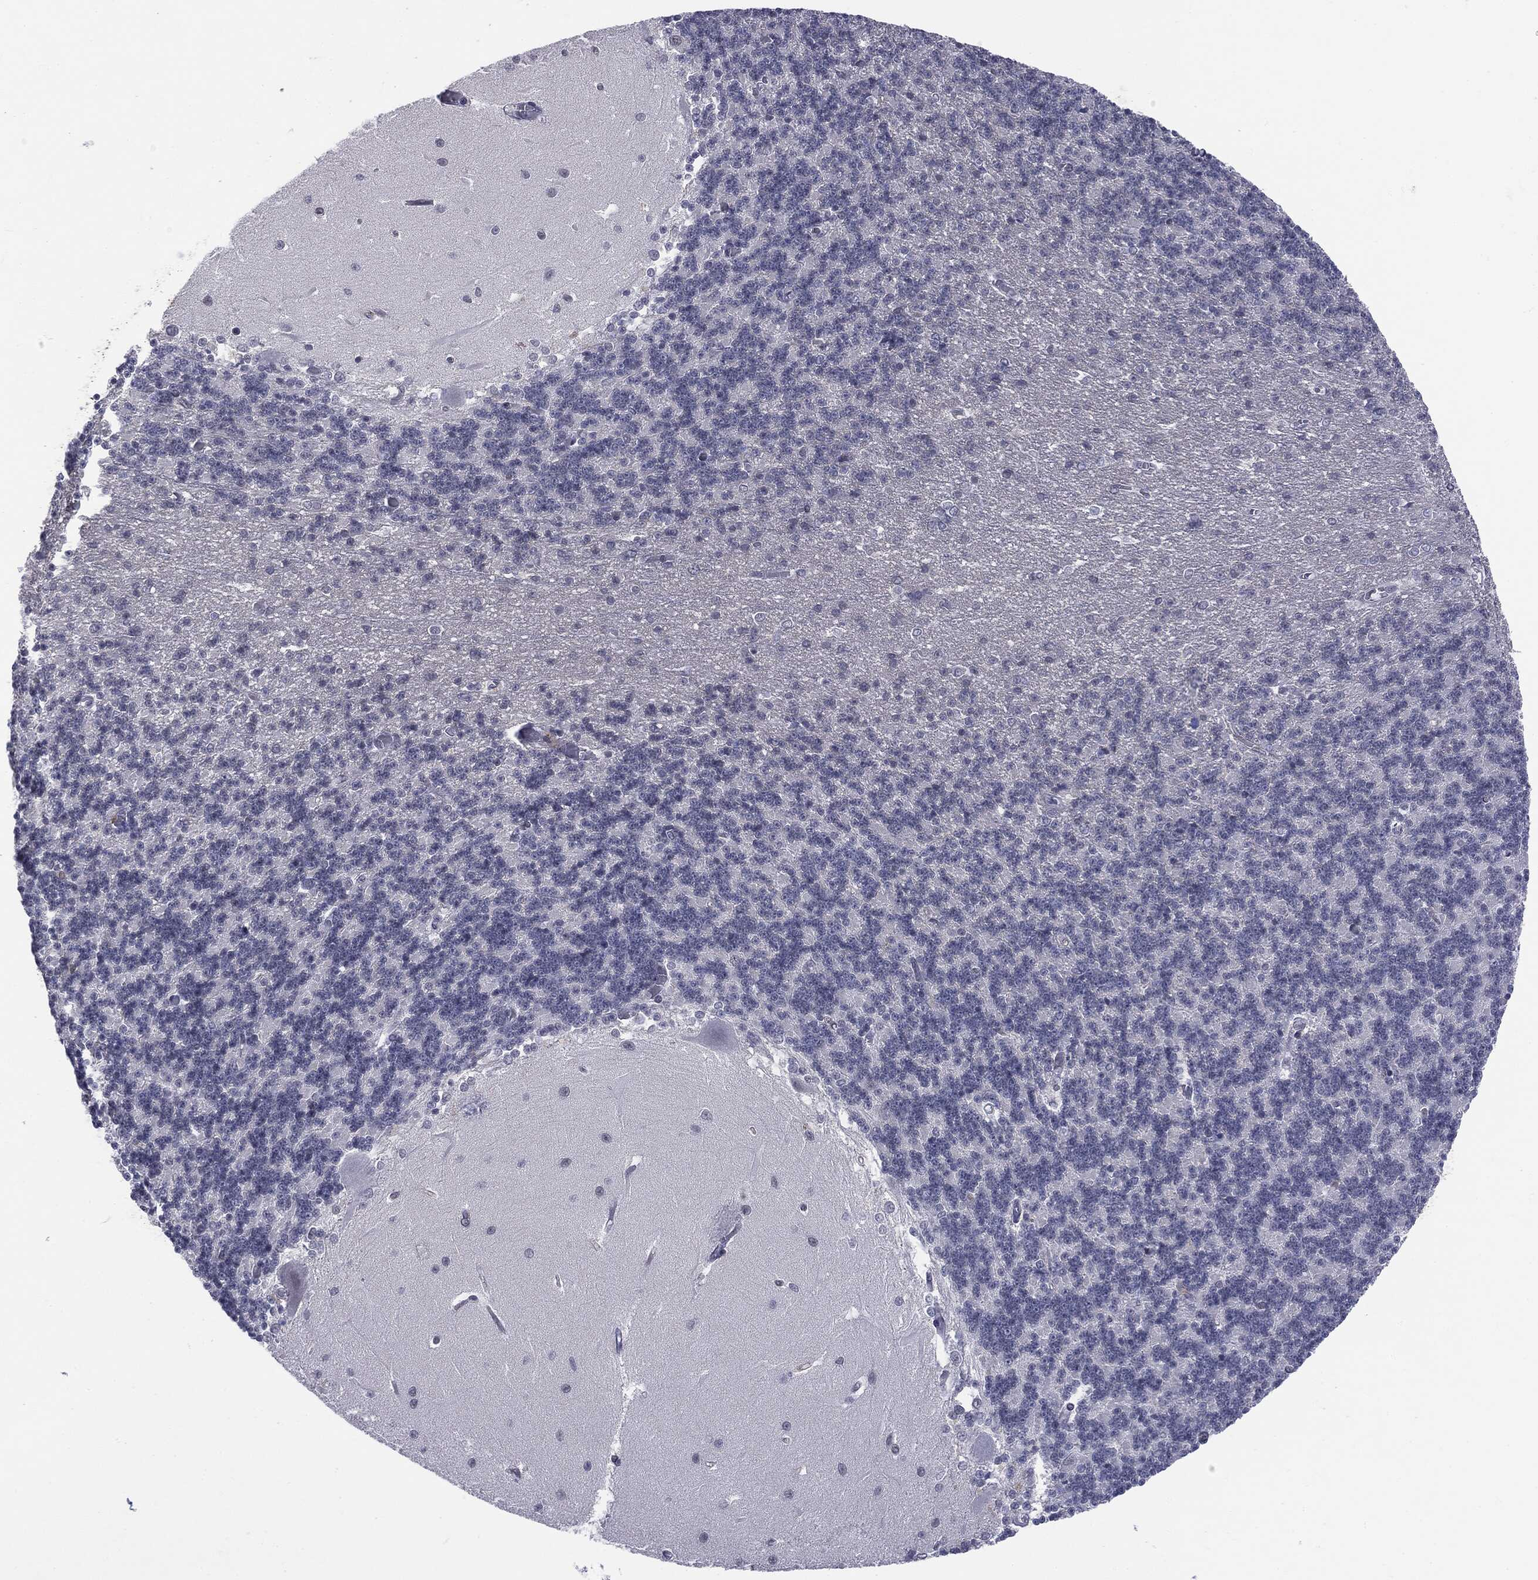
{"staining": {"intensity": "negative", "quantity": "none", "location": "none"}, "tissue": "cerebellum", "cell_type": "Cells in granular layer", "image_type": "normal", "snomed": [{"axis": "morphology", "description": "Normal tissue, NOS"}, {"axis": "topography", "description": "Cerebellum"}], "caption": "High power microscopy photomicrograph of an immunohistochemistry (IHC) histopathology image of unremarkable cerebellum, revealing no significant expression in cells in granular layer.", "gene": "SLC5A5", "patient": {"sex": "male", "age": 37}}